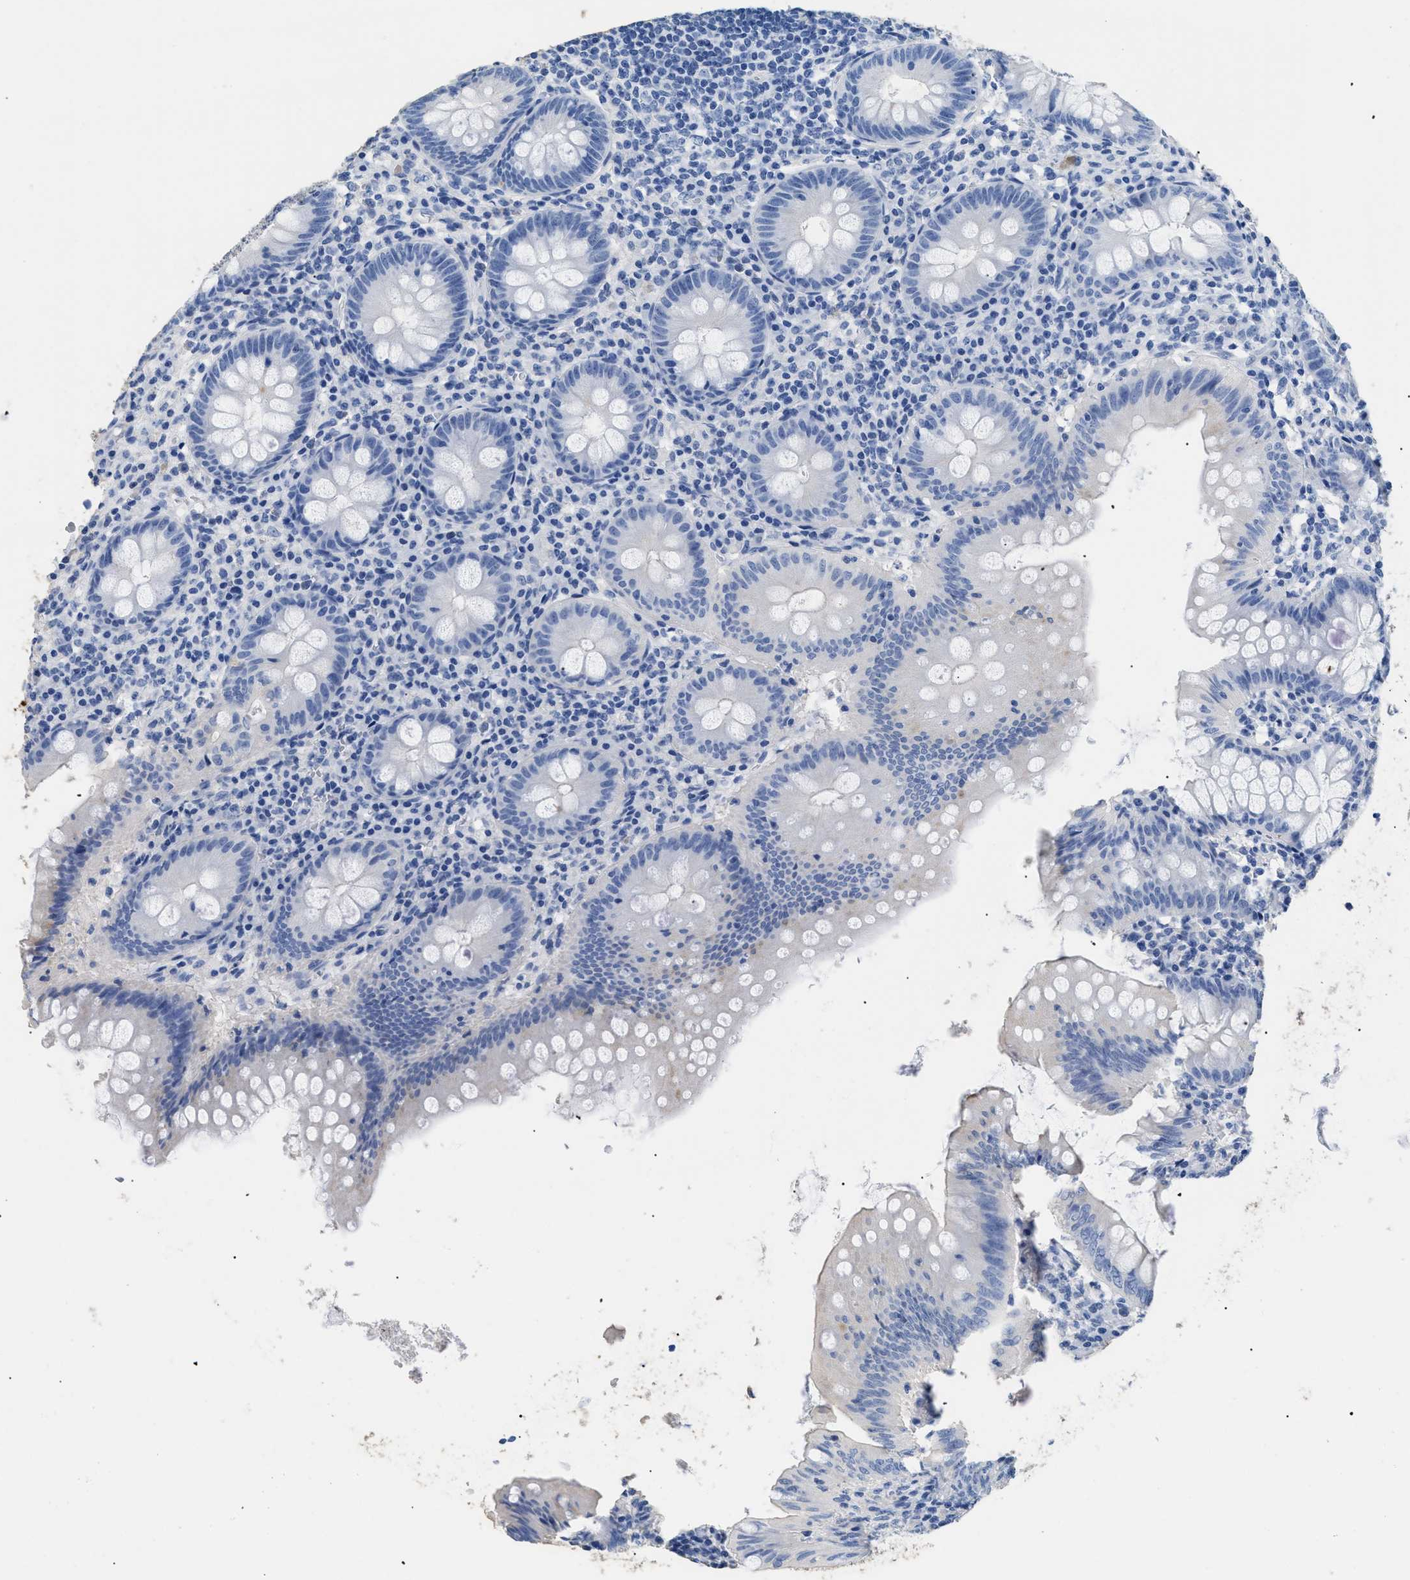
{"staining": {"intensity": "negative", "quantity": "none", "location": "none"}, "tissue": "appendix", "cell_type": "Glandular cells", "image_type": "normal", "snomed": [{"axis": "morphology", "description": "Normal tissue, NOS"}, {"axis": "topography", "description": "Appendix"}], "caption": "Immunohistochemistry of unremarkable human appendix demonstrates no expression in glandular cells. (Brightfield microscopy of DAB immunohistochemistry at high magnification).", "gene": "DLC1", "patient": {"sex": "male", "age": 56}}